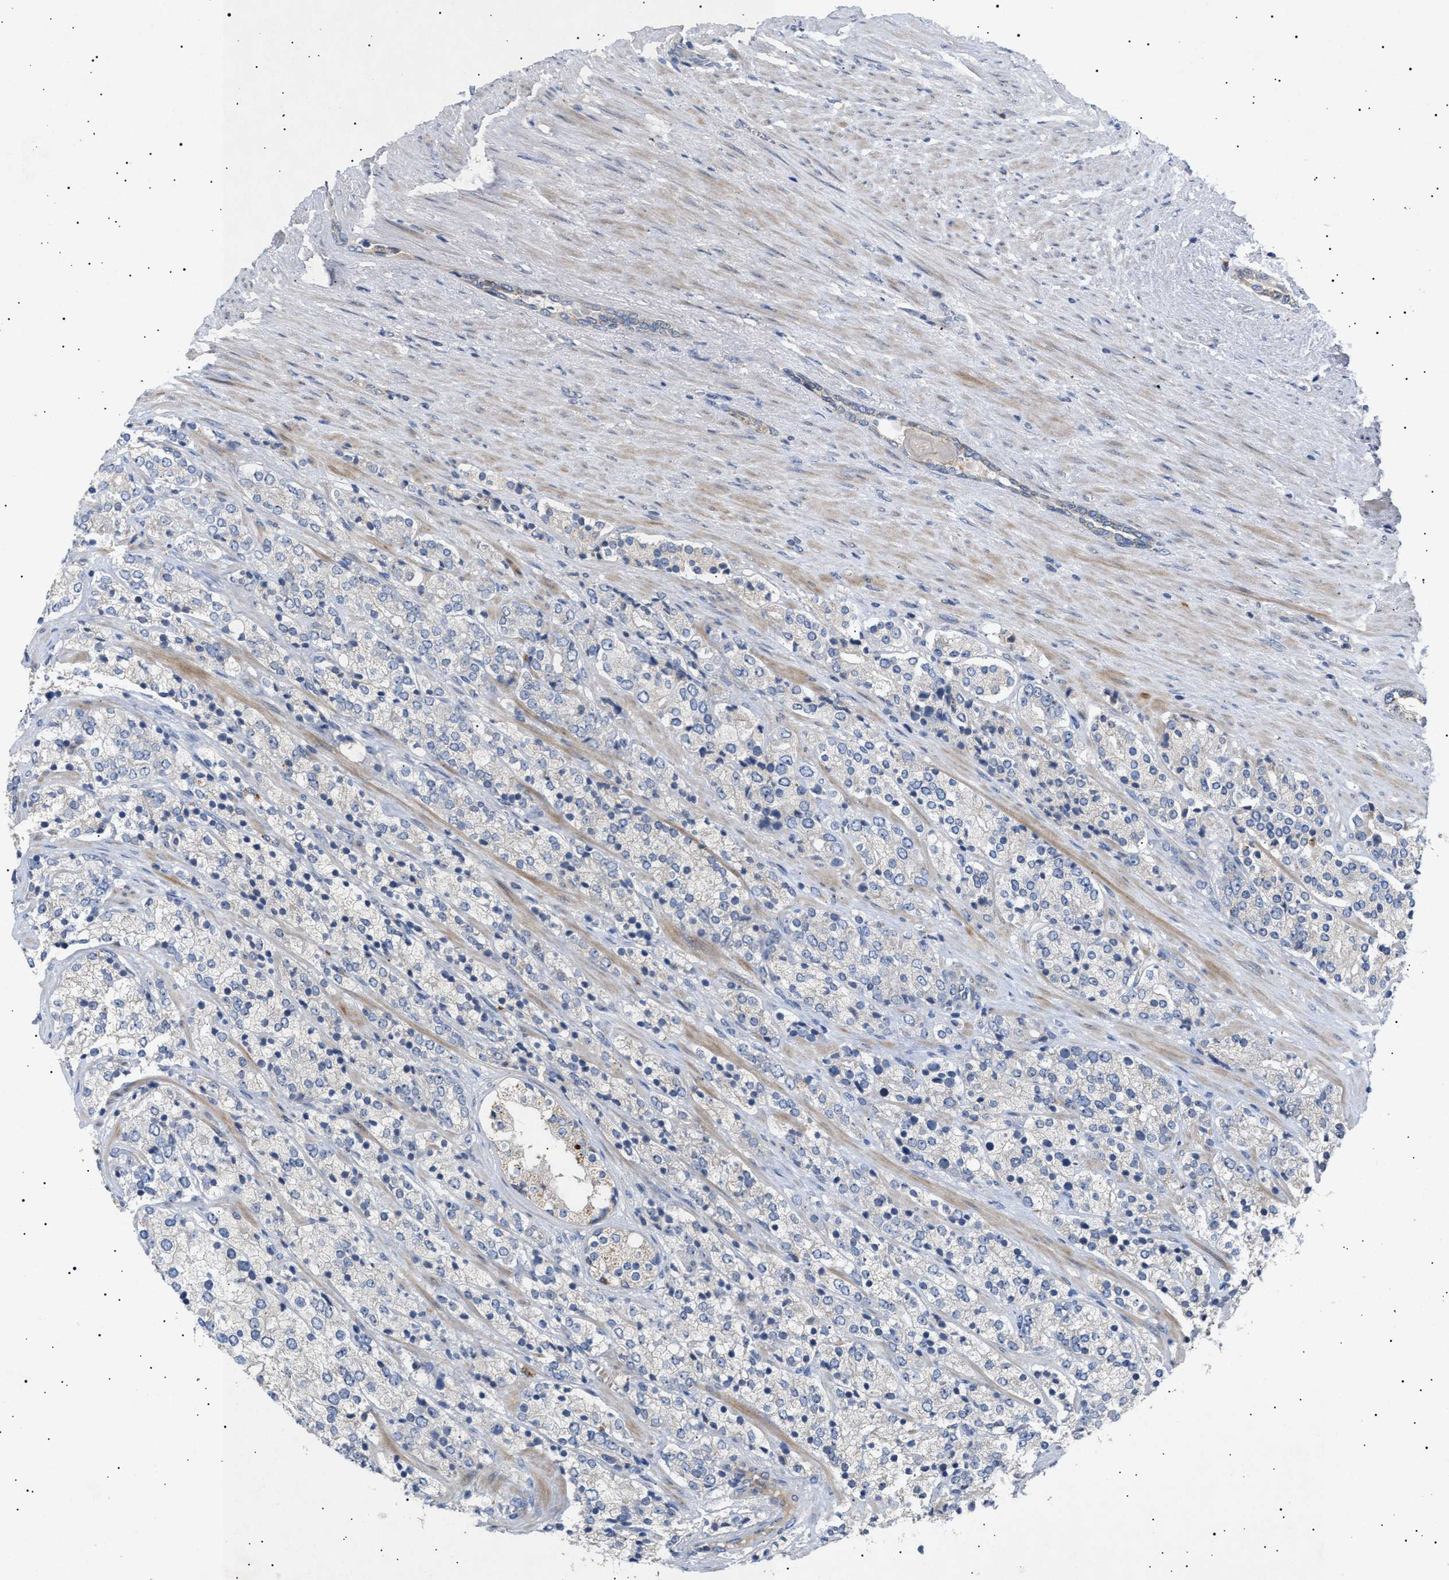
{"staining": {"intensity": "negative", "quantity": "none", "location": "none"}, "tissue": "prostate cancer", "cell_type": "Tumor cells", "image_type": "cancer", "snomed": [{"axis": "morphology", "description": "Adenocarcinoma, High grade"}, {"axis": "topography", "description": "Prostate"}], "caption": "The image reveals no significant expression in tumor cells of high-grade adenocarcinoma (prostate).", "gene": "SIRT5", "patient": {"sex": "male", "age": 71}}